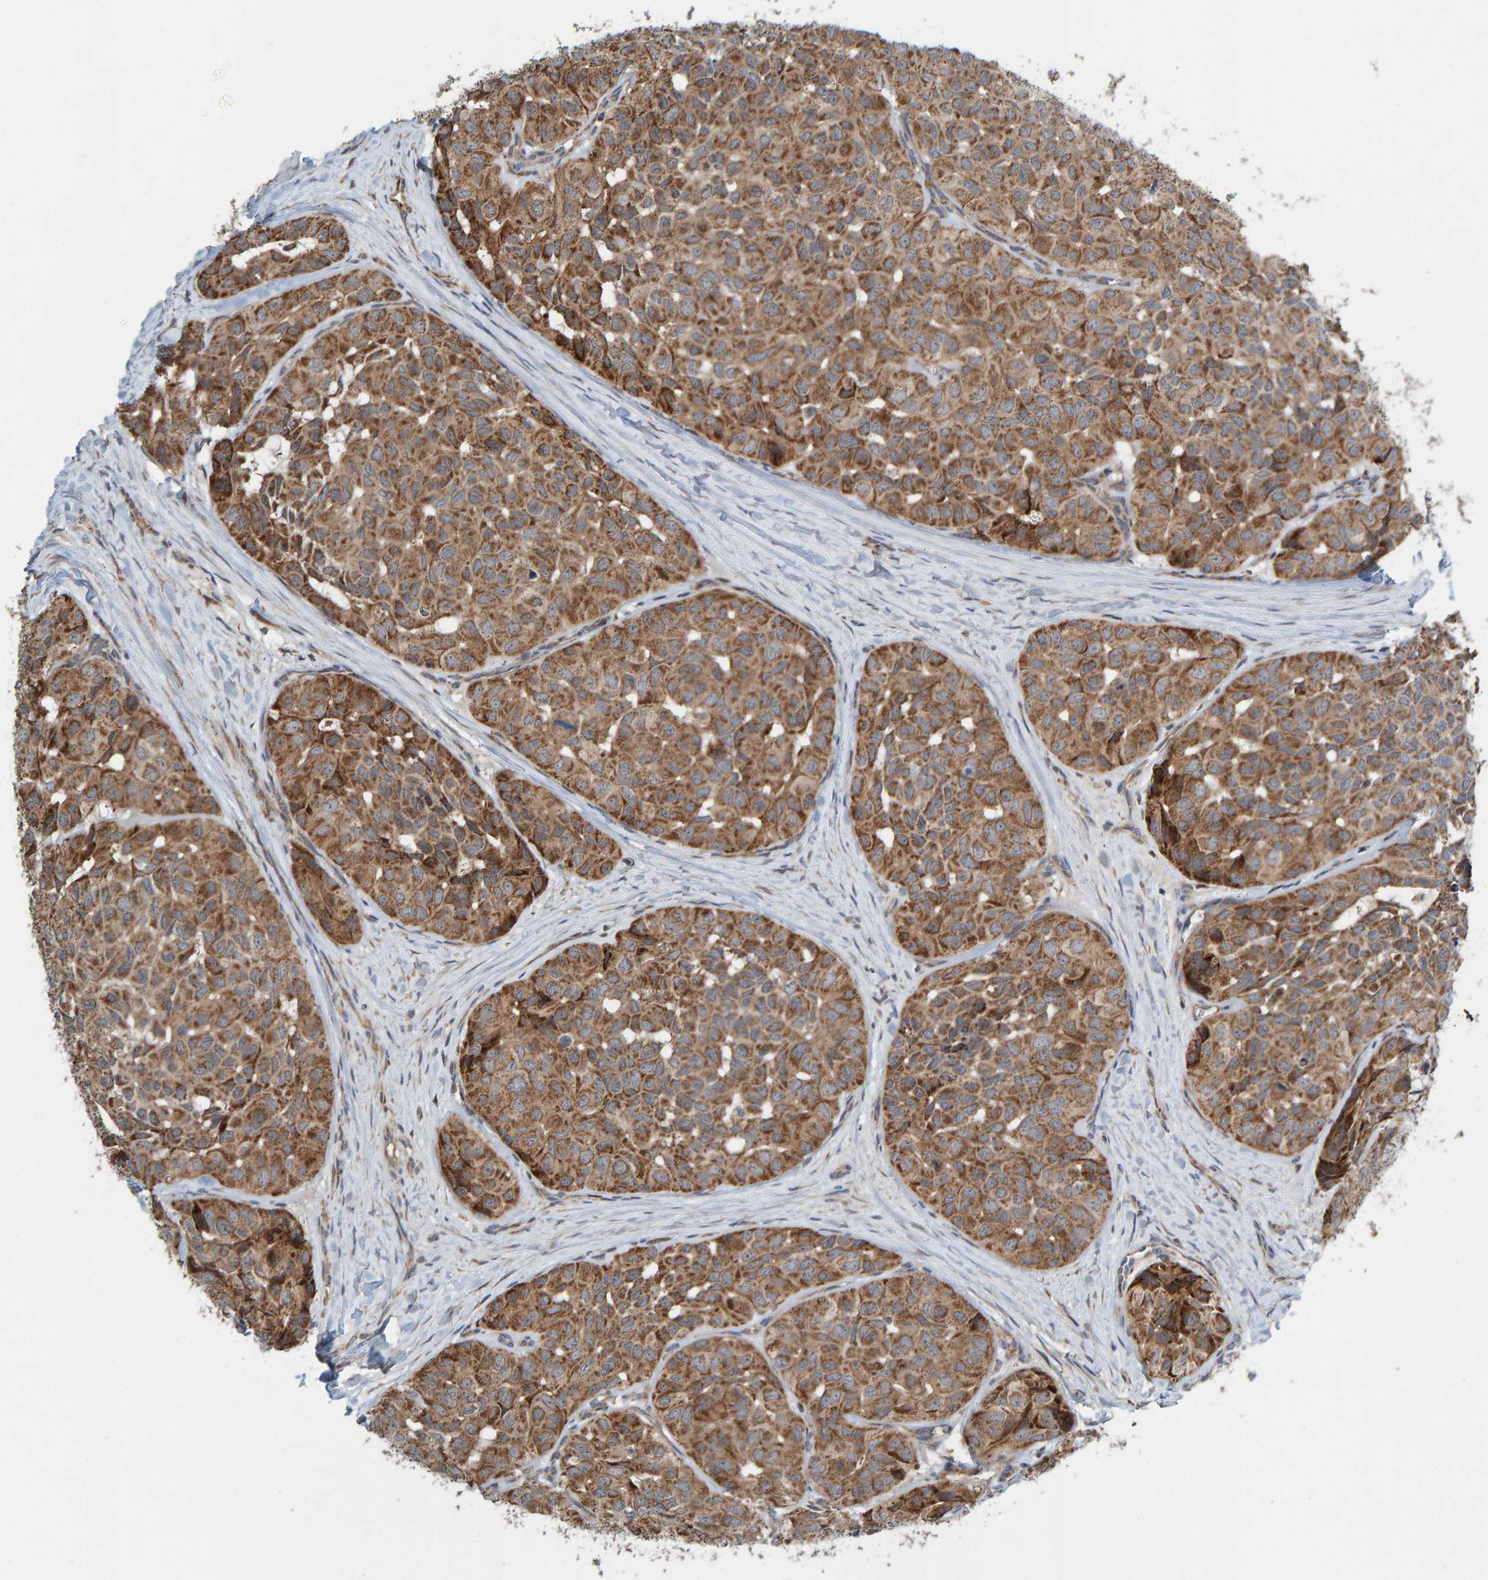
{"staining": {"intensity": "moderate", "quantity": ">75%", "location": "cytoplasmic/membranous"}, "tissue": "head and neck cancer", "cell_type": "Tumor cells", "image_type": "cancer", "snomed": [{"axis": "morphology", "description": "Adenocarcinoma, NOS"}, {"axis": "topography", "description": "Salivary gland, NOS"}, {"axis": "topography", "description": "Head-Neck"}], "caption": "Approximately >75% of tumor cells in human head and neck cancer display moderate cytoplasmic/membranous protein staining as visualized by brown immunohistochemical staining.", "gene": "KIAA0753", "patient": {"sex": "female", "age": 76}}